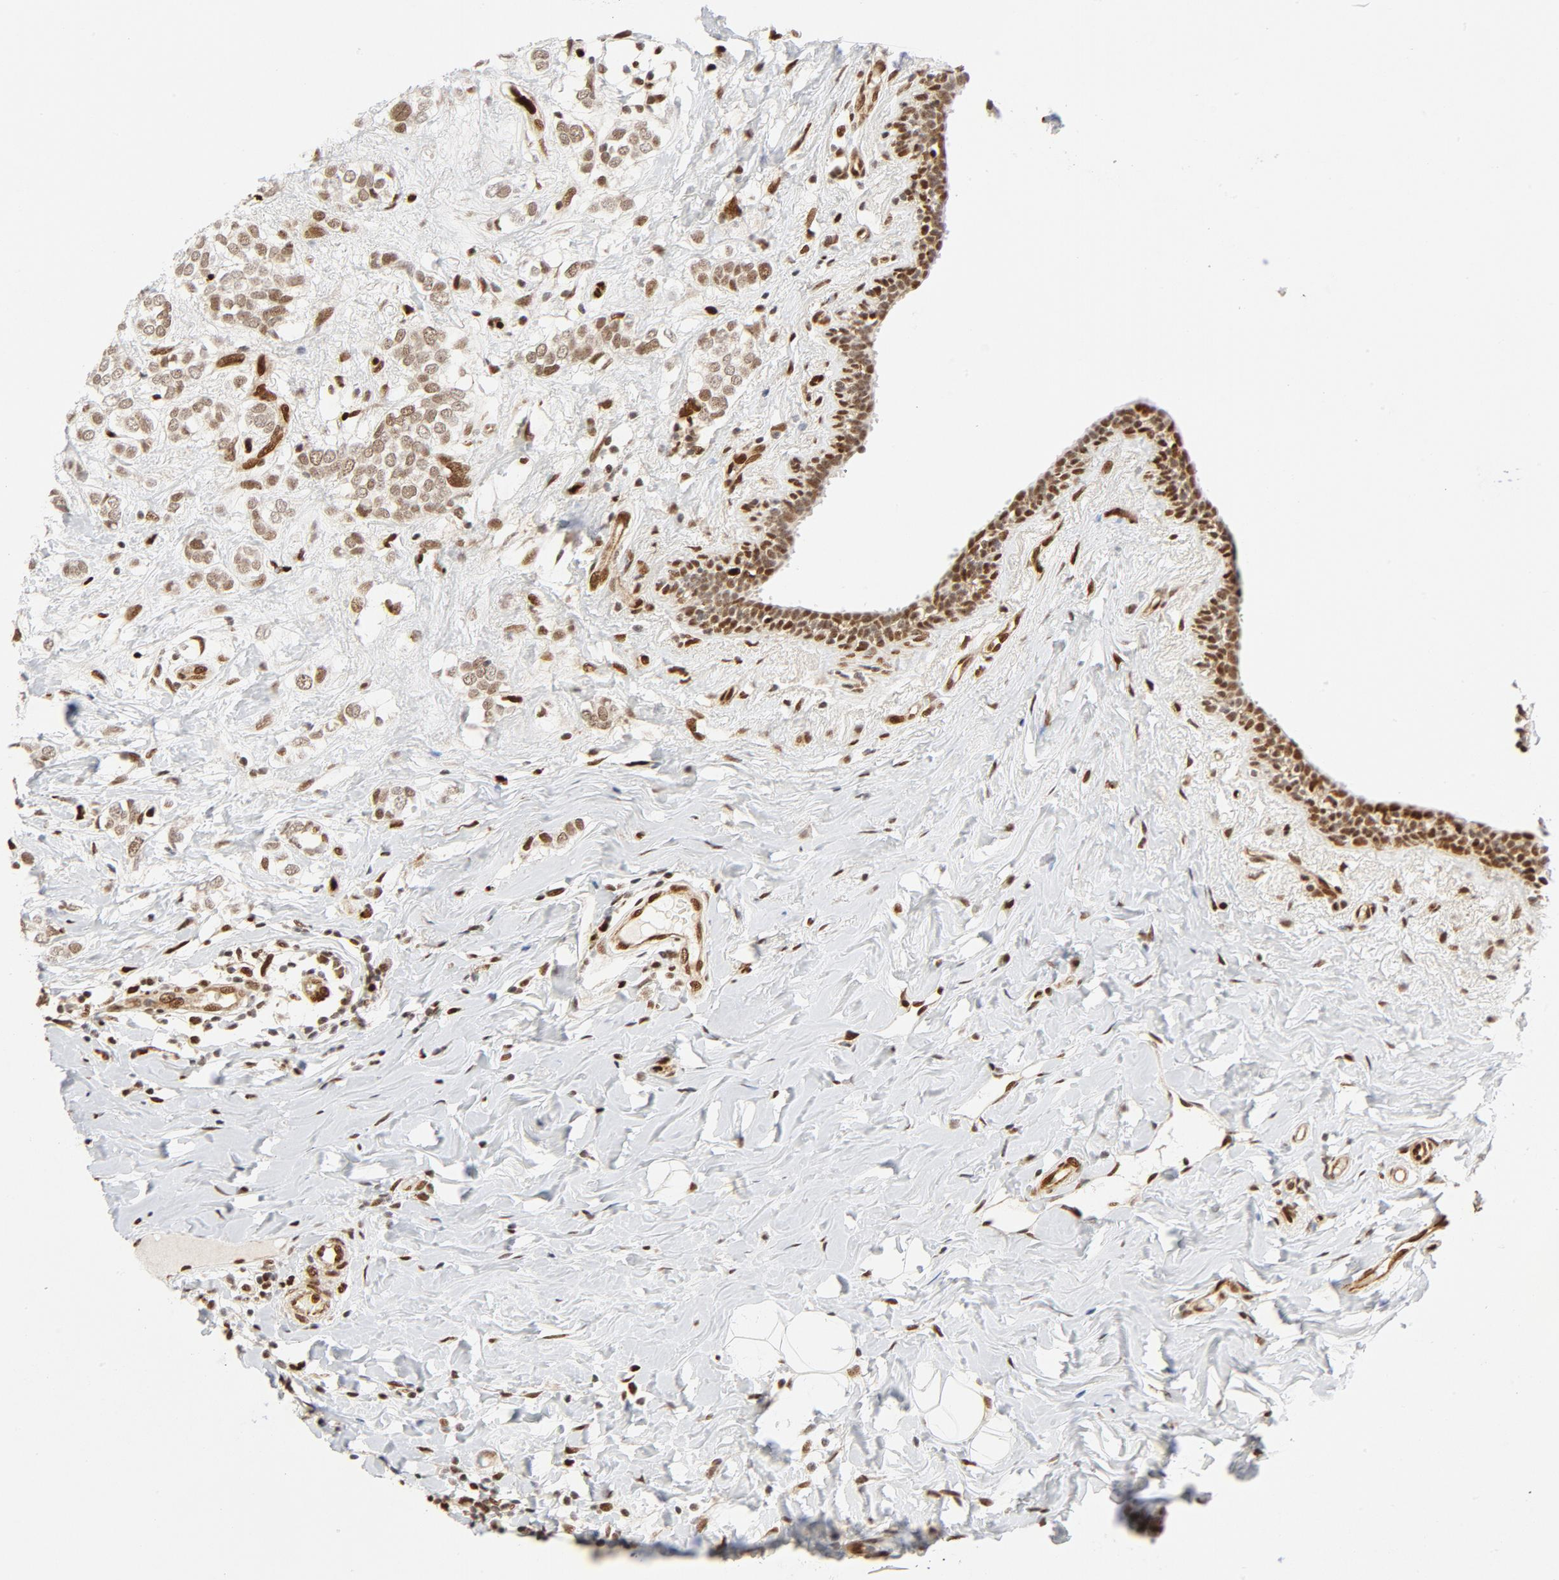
{"staining": {"intensity": "weak", "quantity": ">75%", "location": "nuclear"}, "tissue": "breast cancer", "cell_type": "Tumor cells", "image_type": "cancer", "snomed": [{"axis": "morphology", "description": "Normal tissue, NOS"}, {"axis": "morphology", "description": "Lobular carcinoma"}, {"axis": "topography", "description": "Breast"}], "caption": "Weak nuclear protein staining is appreciated in approximately >75% of tumor cells in breast cancer.", "gene": "MEF2A", "patient": {"sex": "female", "age": 47}}